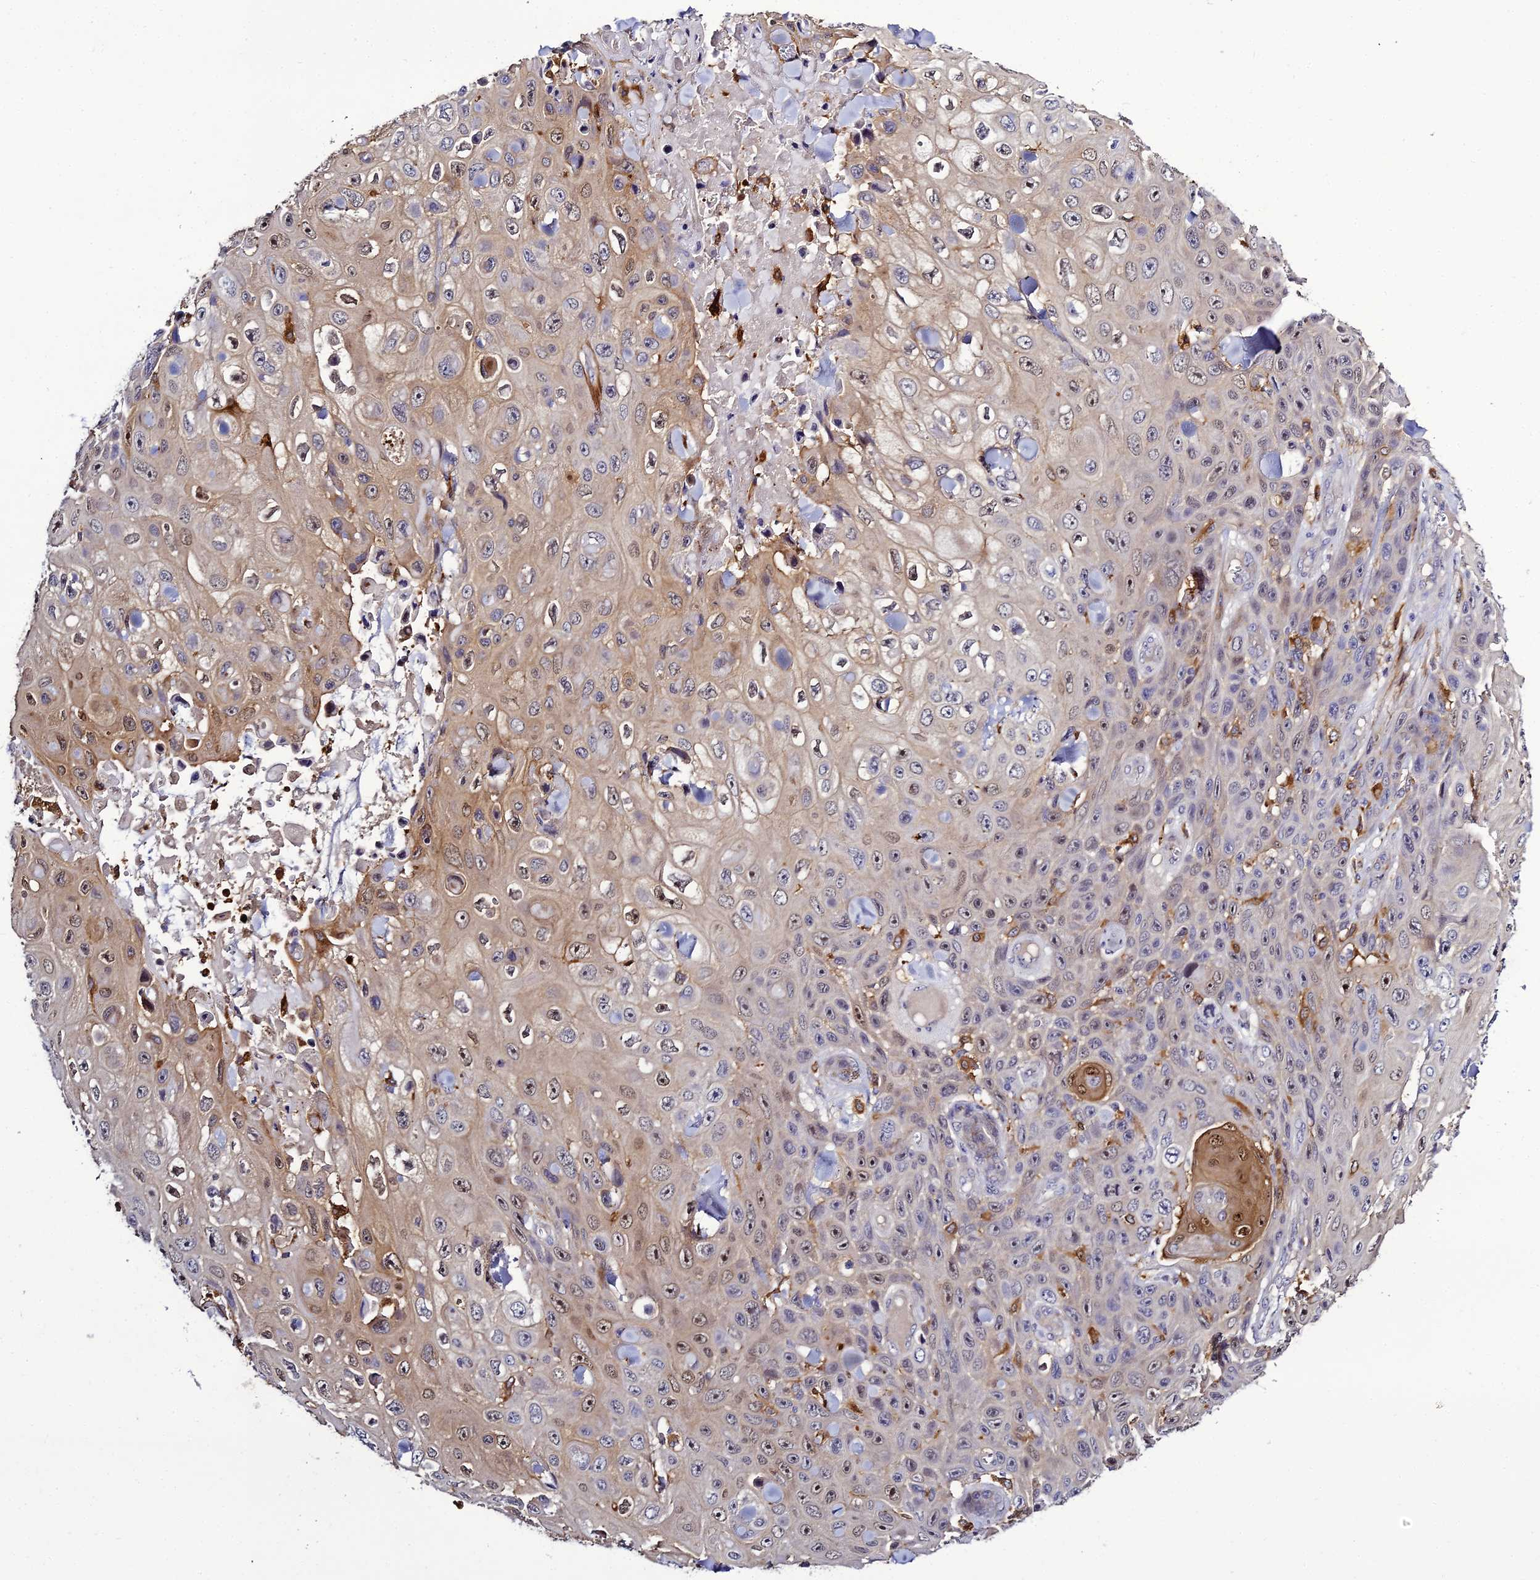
{"staining": {"intensity": "moderate", "quantity": ">75%", "location": "cytoplasmic/membranous,nuclear"}, "tissue": "skin cancer", "cell_type": "Tumor cells", "image_type": "cancer", "snomed": [{"axis": "morphology", "description": "Squamous cell carcinoma, NOS"}, {"axis": "topography", "description": "Skin"}], "caption": "High-power microscopy captured an immunohistochemistry (IHC) image of skin cancer (squamous cell carcinoma), revealing moderate cytoplasmic/membranous and nuclear positivity in approximately >75% of tumor cells. The protein of interest is shown in brown color, while the nuclei are stained blue.", "gene": "IL4I1", "patient": {"sex": "male", "age": 82}}